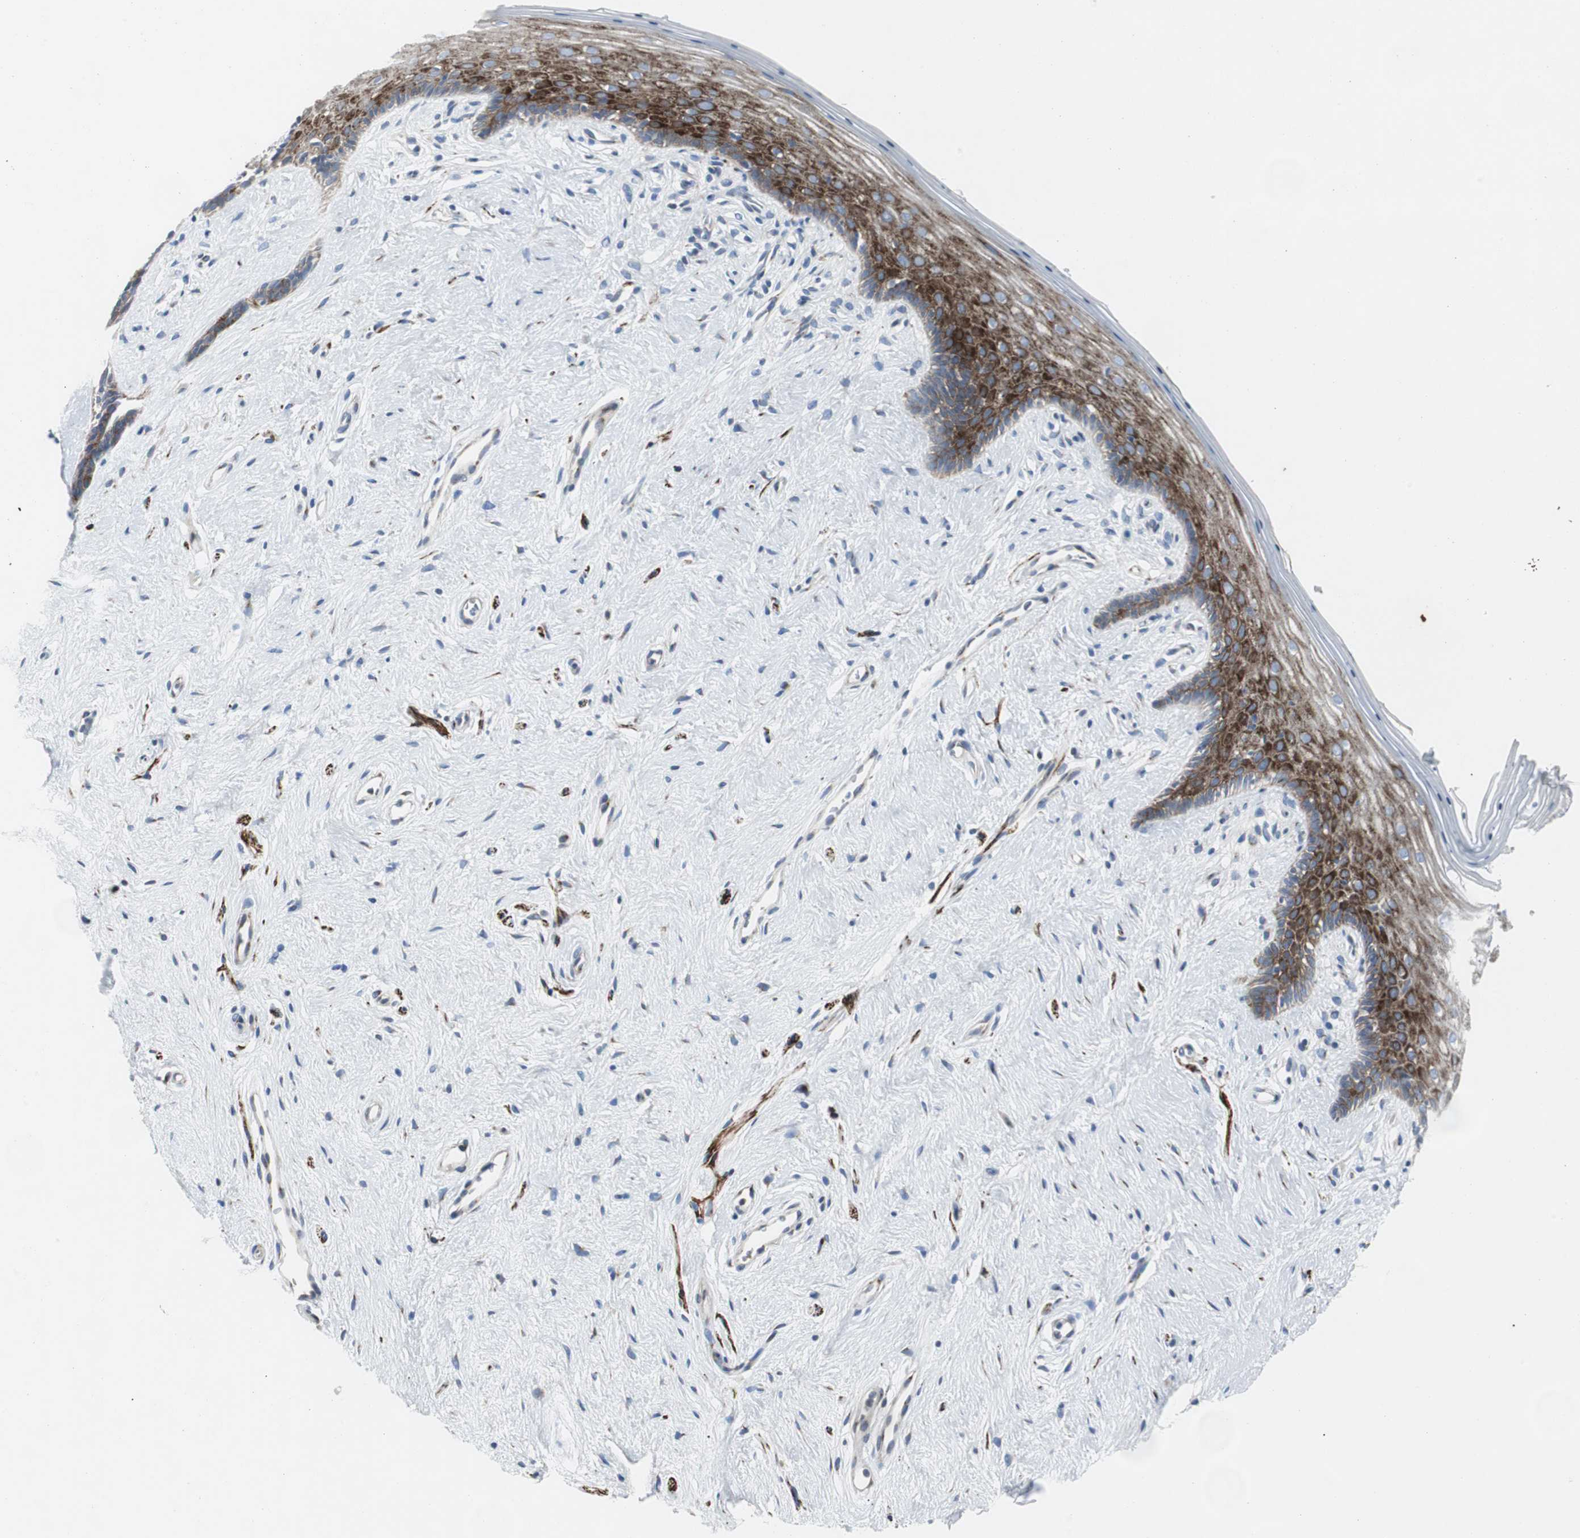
{"staining": {"intensity": "strong", "quantity": "25%-75%", "location": "cytoplasmic/membranous"}, "tissue": "vagina", "cell_type": "Squamous epithelial cells", "image_type": "normal", "snomed": [{"axis": "morphology", "description": "Normal tissue, NOS"}, {"axis": "topography", "description": "Vagina"}], "caption": "The histopathology image displays staining of normal vagina, revealing strong cytoplasmic/membranous protein staining (brown color) within squamous epithelial cells.", "gene": "BBC3", "patient": {"sex": "female", "age": 44}}